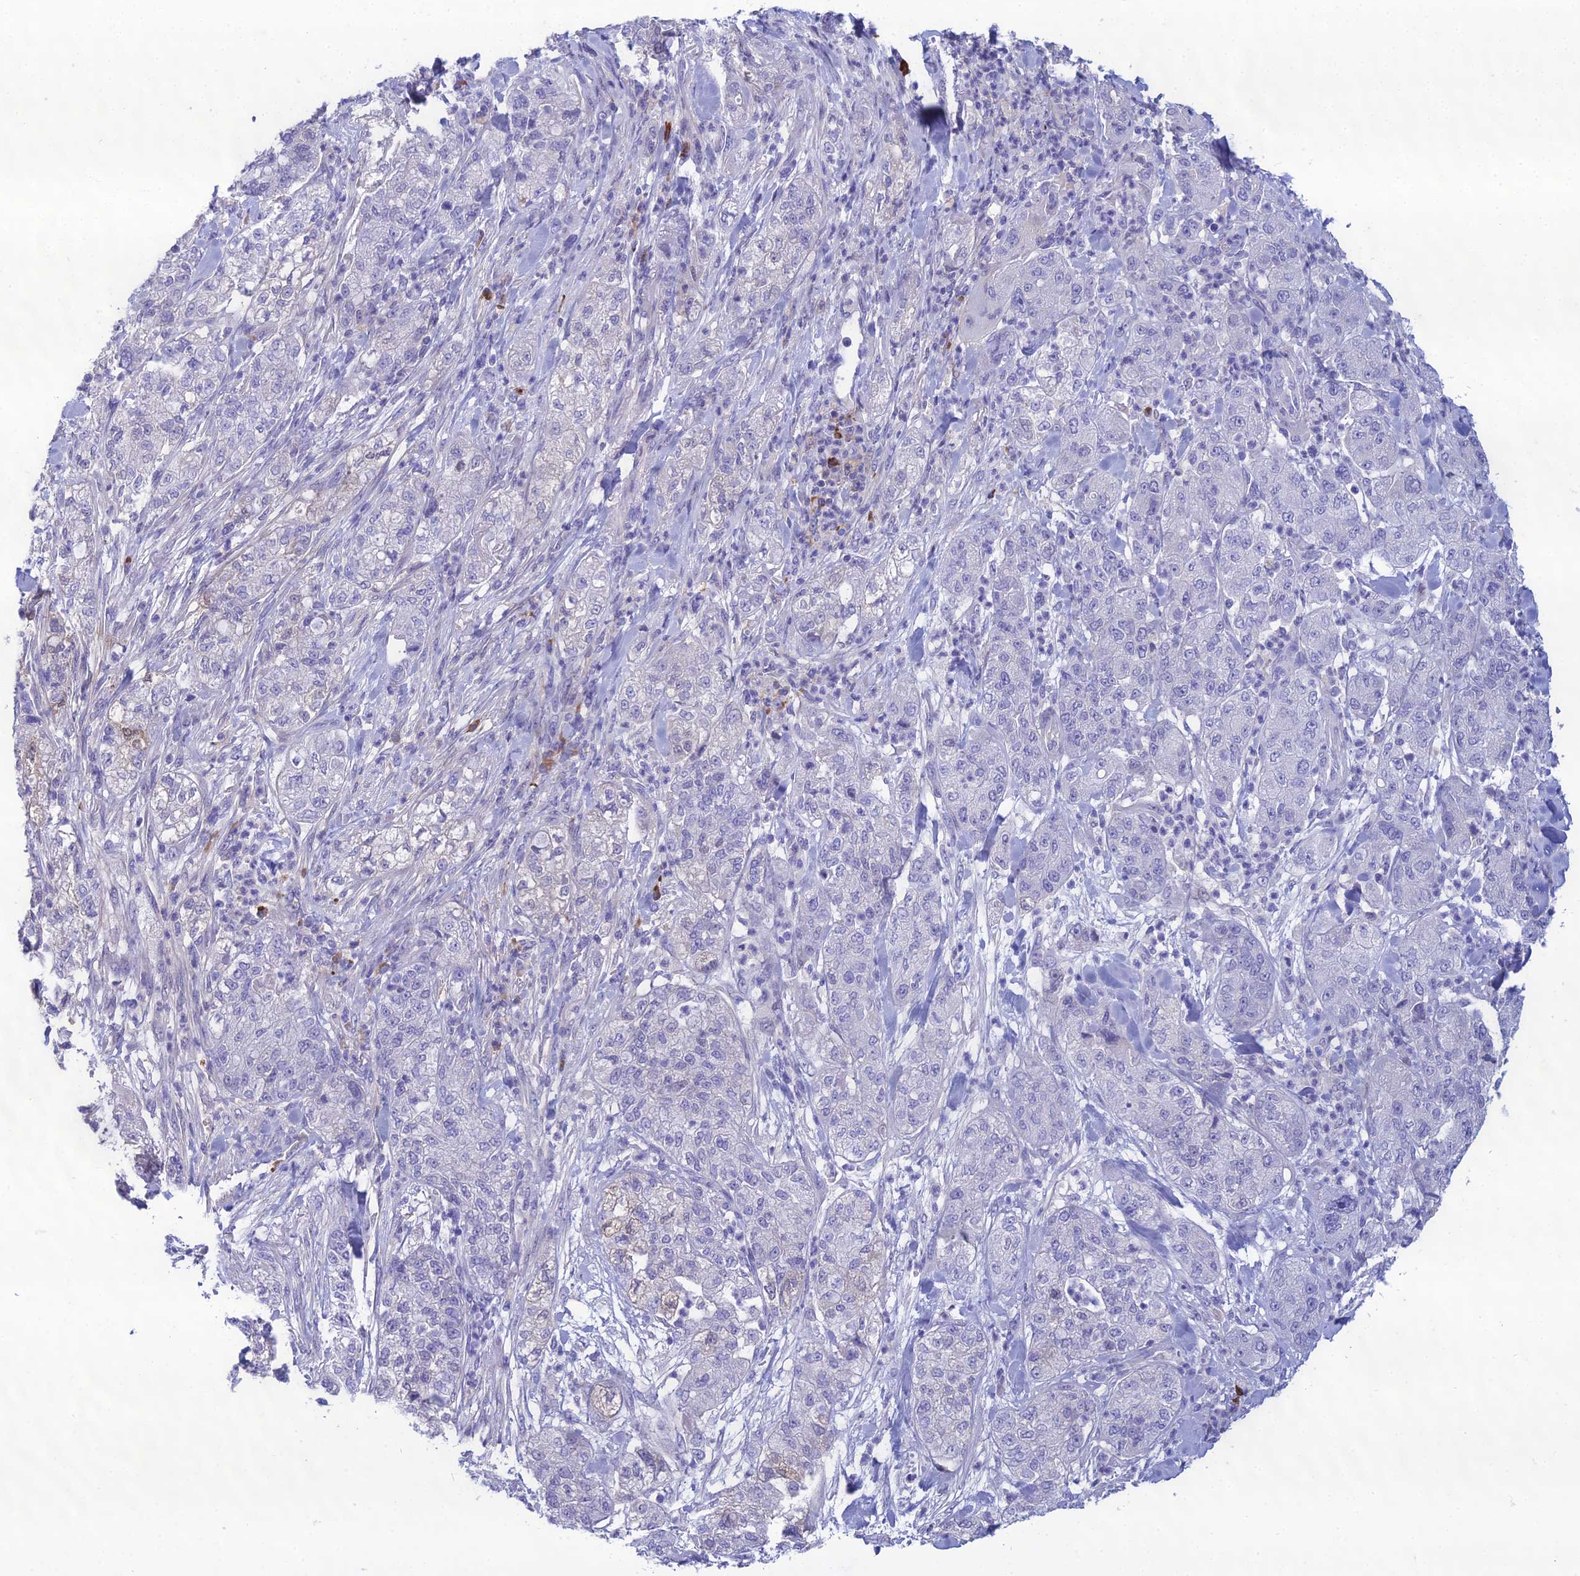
{"staining": {"intensity": "negative", "quantity": "none", "location": "none"}, "tissue": "pancreatic cancer", "cell_type": "Tumor cells", "image_type": "cancer", "snomed": [{"axis": "morphology", "description": "Adenocarcinoma, NOS"}, {"axis": "topography", "description": "Pancreas"}], "caption": "Tumor cells show no significant staining in pancreatic cancer.", "gene": "CRB2", "patient": {"sex": "female", "age": 78}}